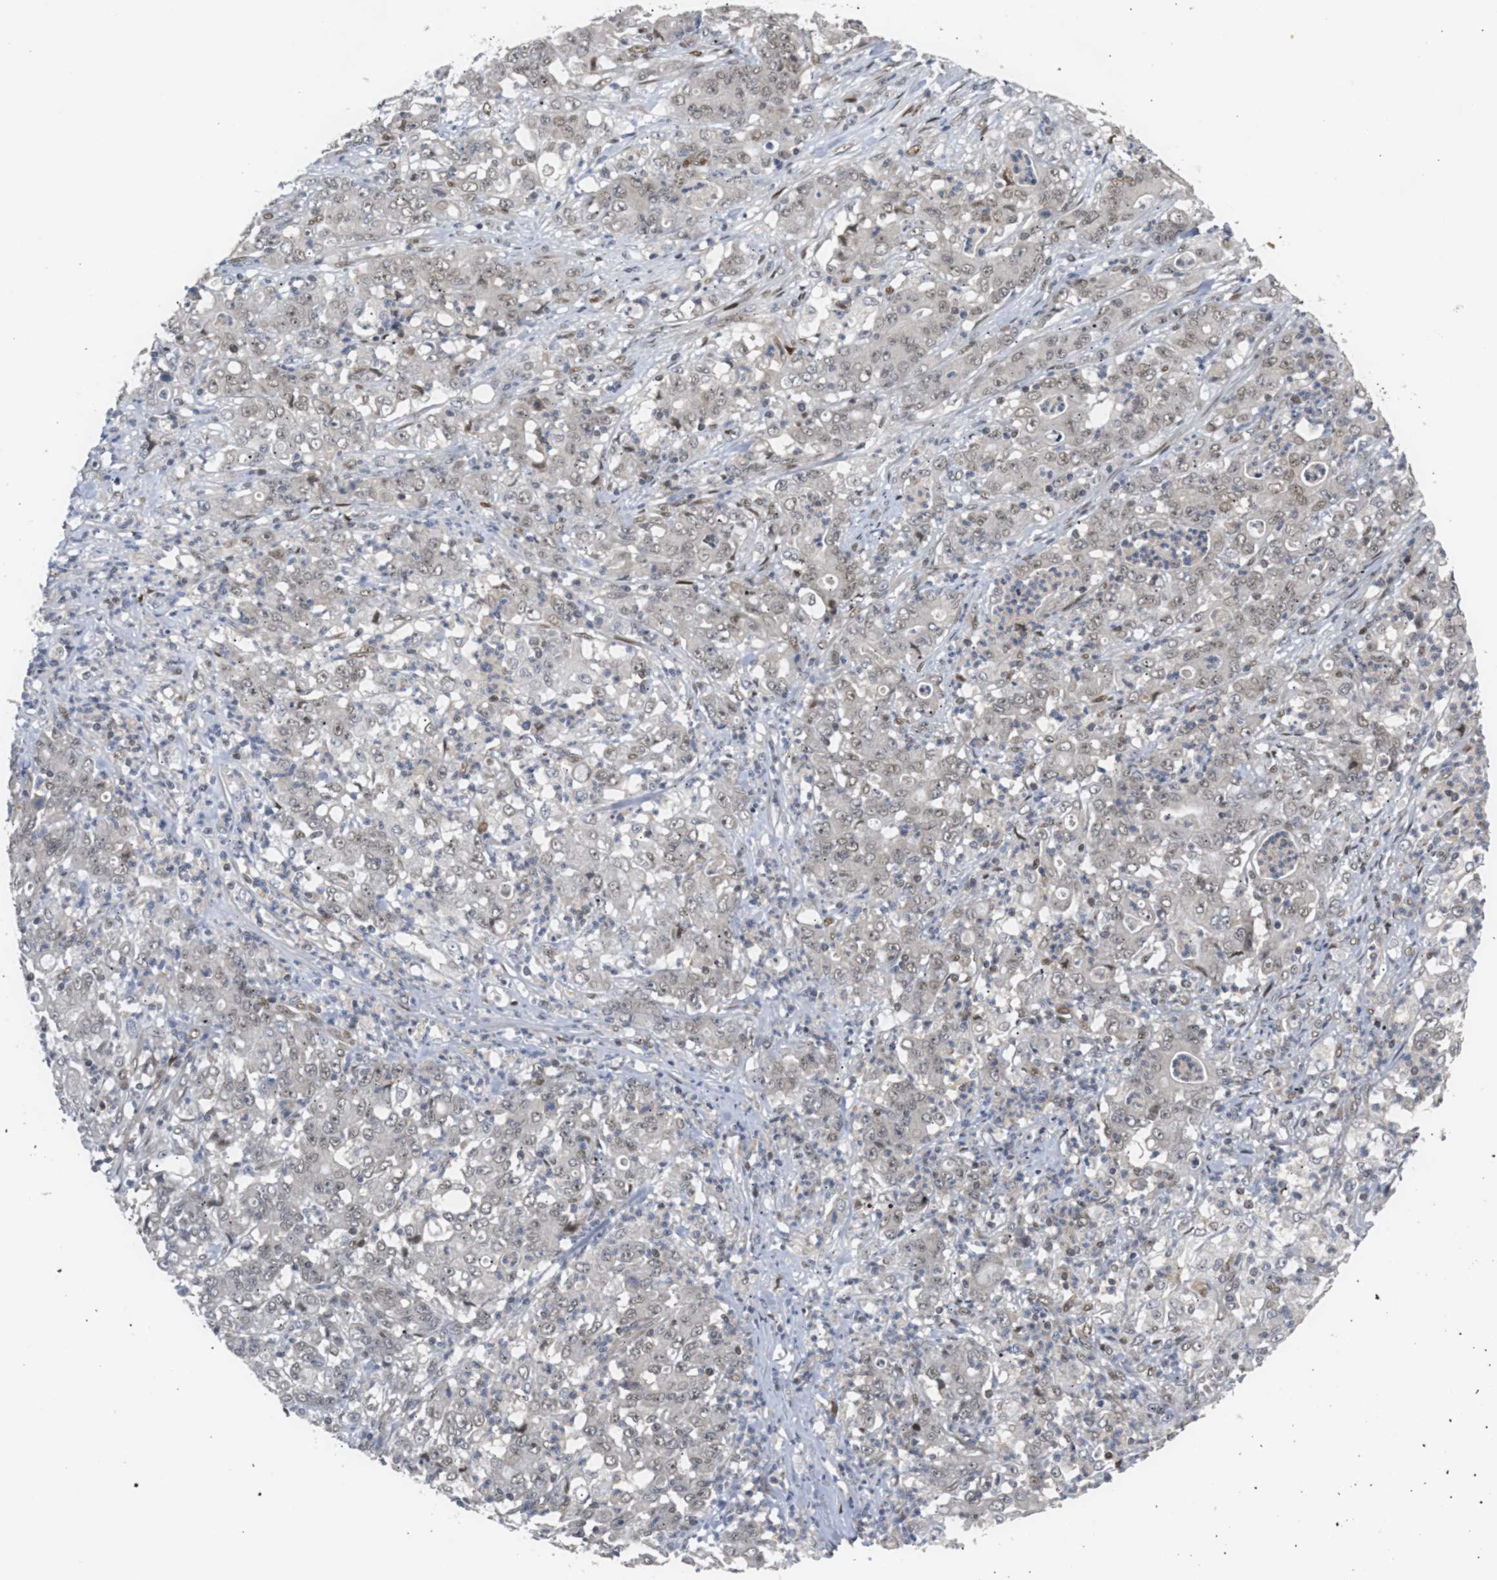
{"staining": {"intensity": "moderate", "quantity": ">75%", "location": "nuclear"}, "tissue": "stomach cancer", "cell_type": "Tumor cells", "image_type": "cancer", "snomed": [{"axis": "morphology", "description": "Adenocarcinoma, NOS"}, {"axis": "topography", "description": "Stomach, lower"}], "caption": "Tumor cells reveal medium levels of moderate nuclear staining in about >75% of cells in human stomach cancer. Nuclei are stained in blue.", "gene": "SSBP2", "patient": {"sex": "female", "age": 71}}